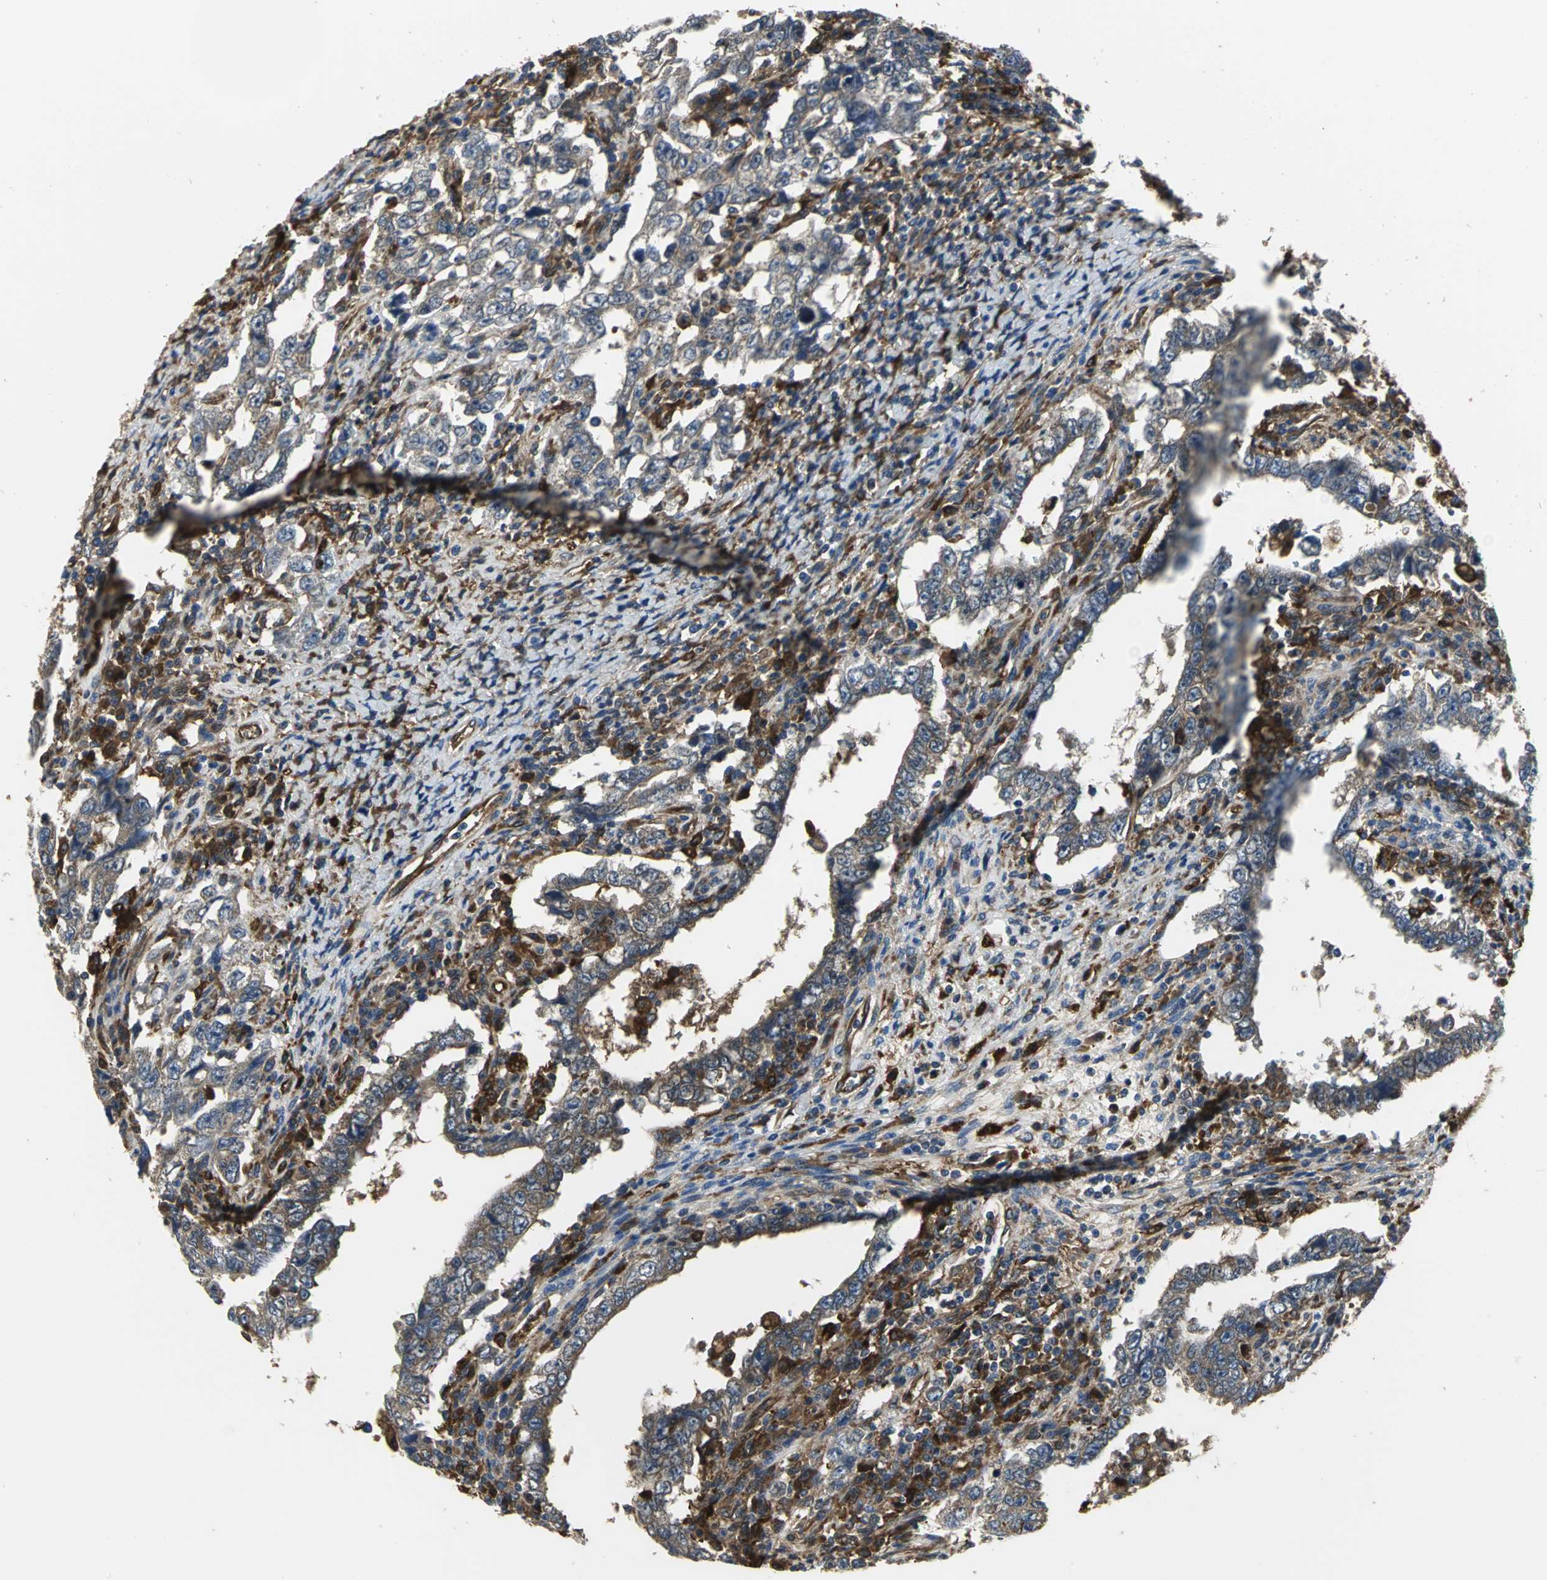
{"staining": {"intensity": "moderate", "quantity": ">75%", "location": "cytoplasmic/membranous"}, "tissue": "testis cancer", "cell_type": "Tumor cells", "image_type": "cancer", "snomed": [{"axis": "morphology", "description": "Carcinoma, Embryonal, NOS"}, {"axis": "topography", "description": "Testis"}], "caption": "Human testis cancer stained with a protein marker demonstrates moderate staining in tumor cells.", "gene": "CHRNB1", "patient": {"sex": "male", "age": 26}}